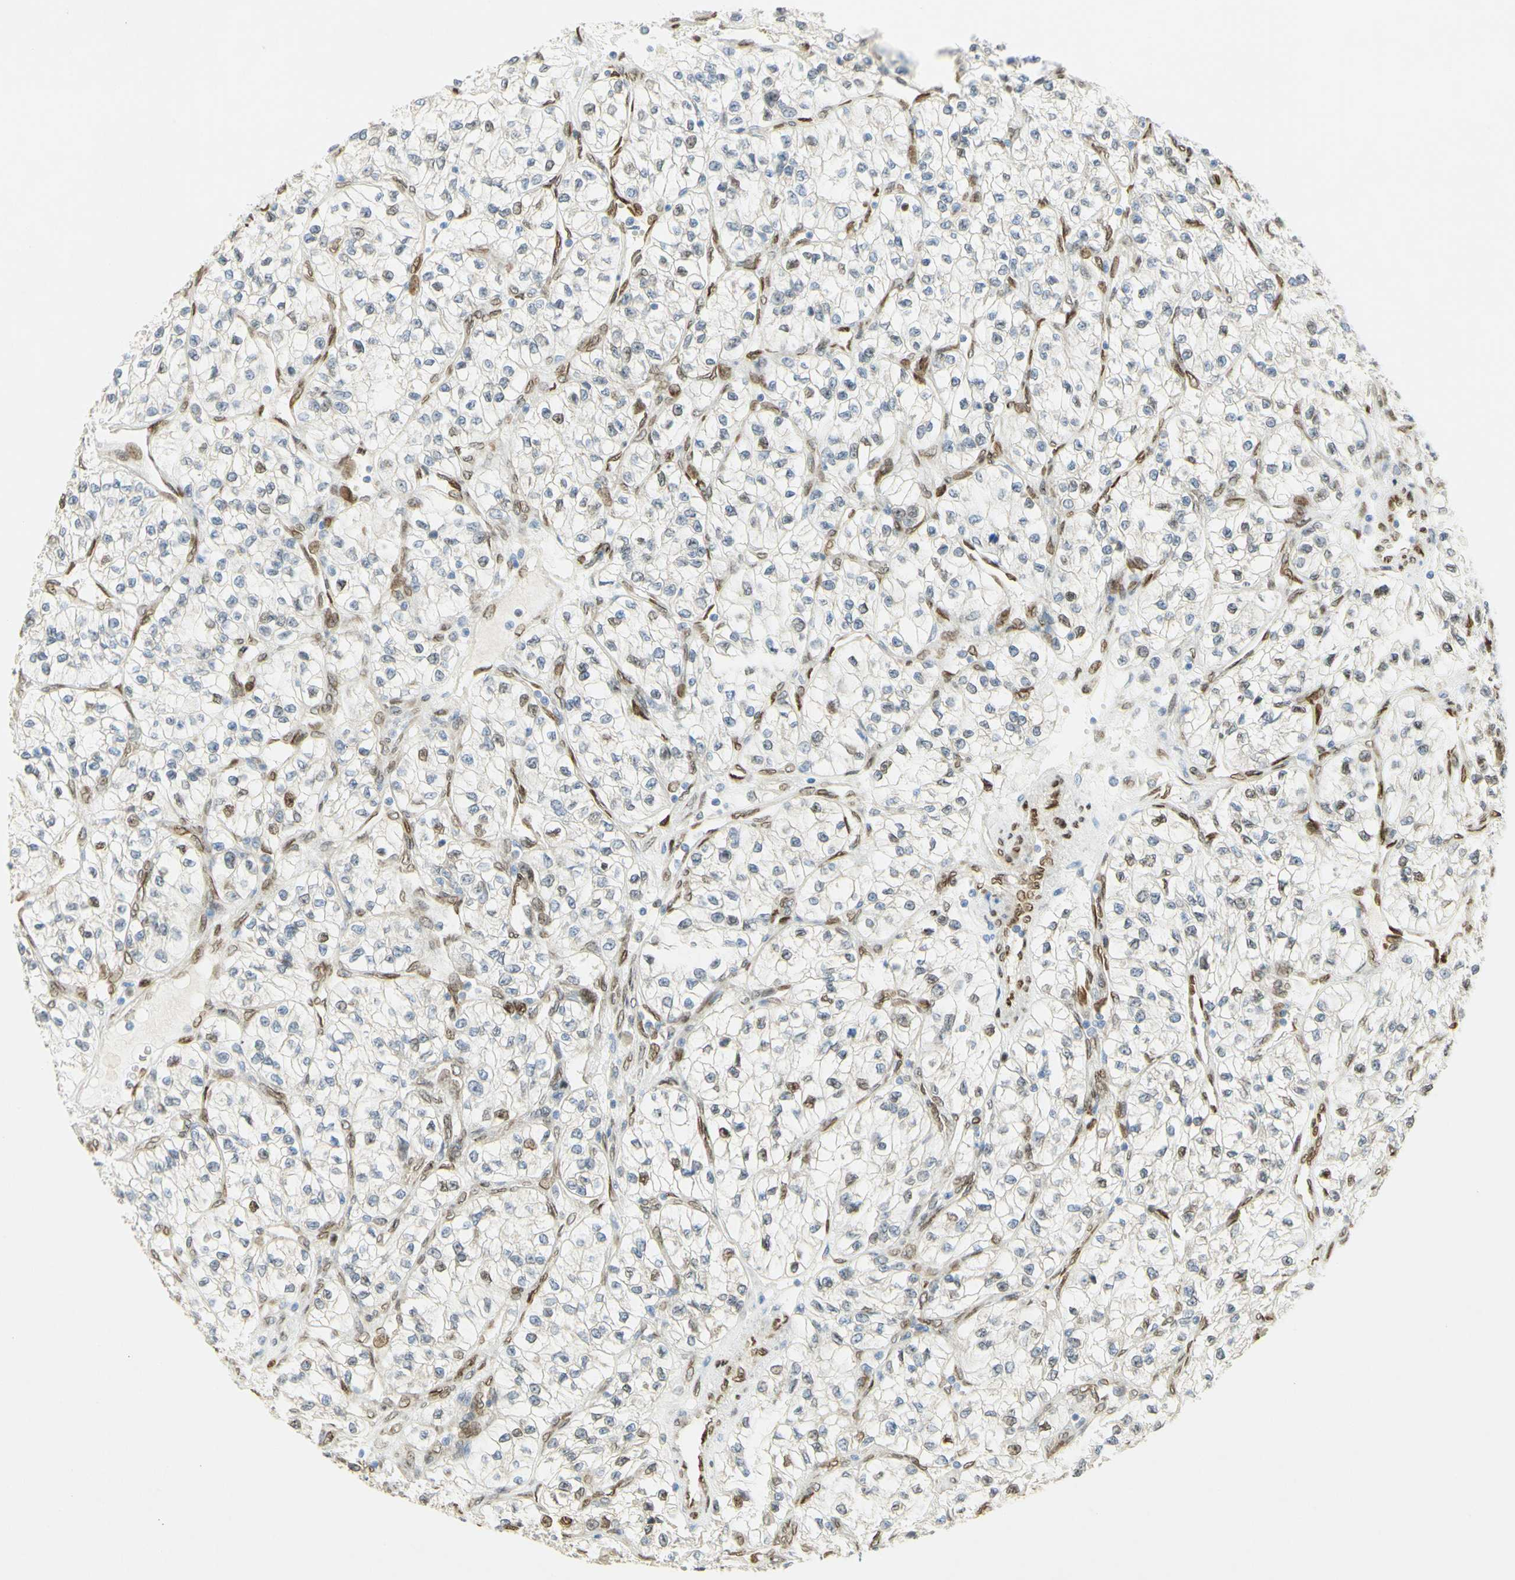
{"staining": {"intensity": "moderate", "quantity": "<25%", "location": "nuclear"}, "tissue": "renal cancer", "cell_type": "Tumor cells", "image_type": "cancer", "snomed": [{"axis": "morphology", "description": "Adenocarcinoma, NOS"}, {"axis": "topography", "description": "Kidney"}], "caption": "Protein staining of renal adenocarcinoma tissue reveals moderate nuclear expression in approximately <25% of tumor cells. The protein is shown in brown color, while the nuclei are stained blue.", "gene": "E2F1", "patient": {"sex": "female", "age": 57}}